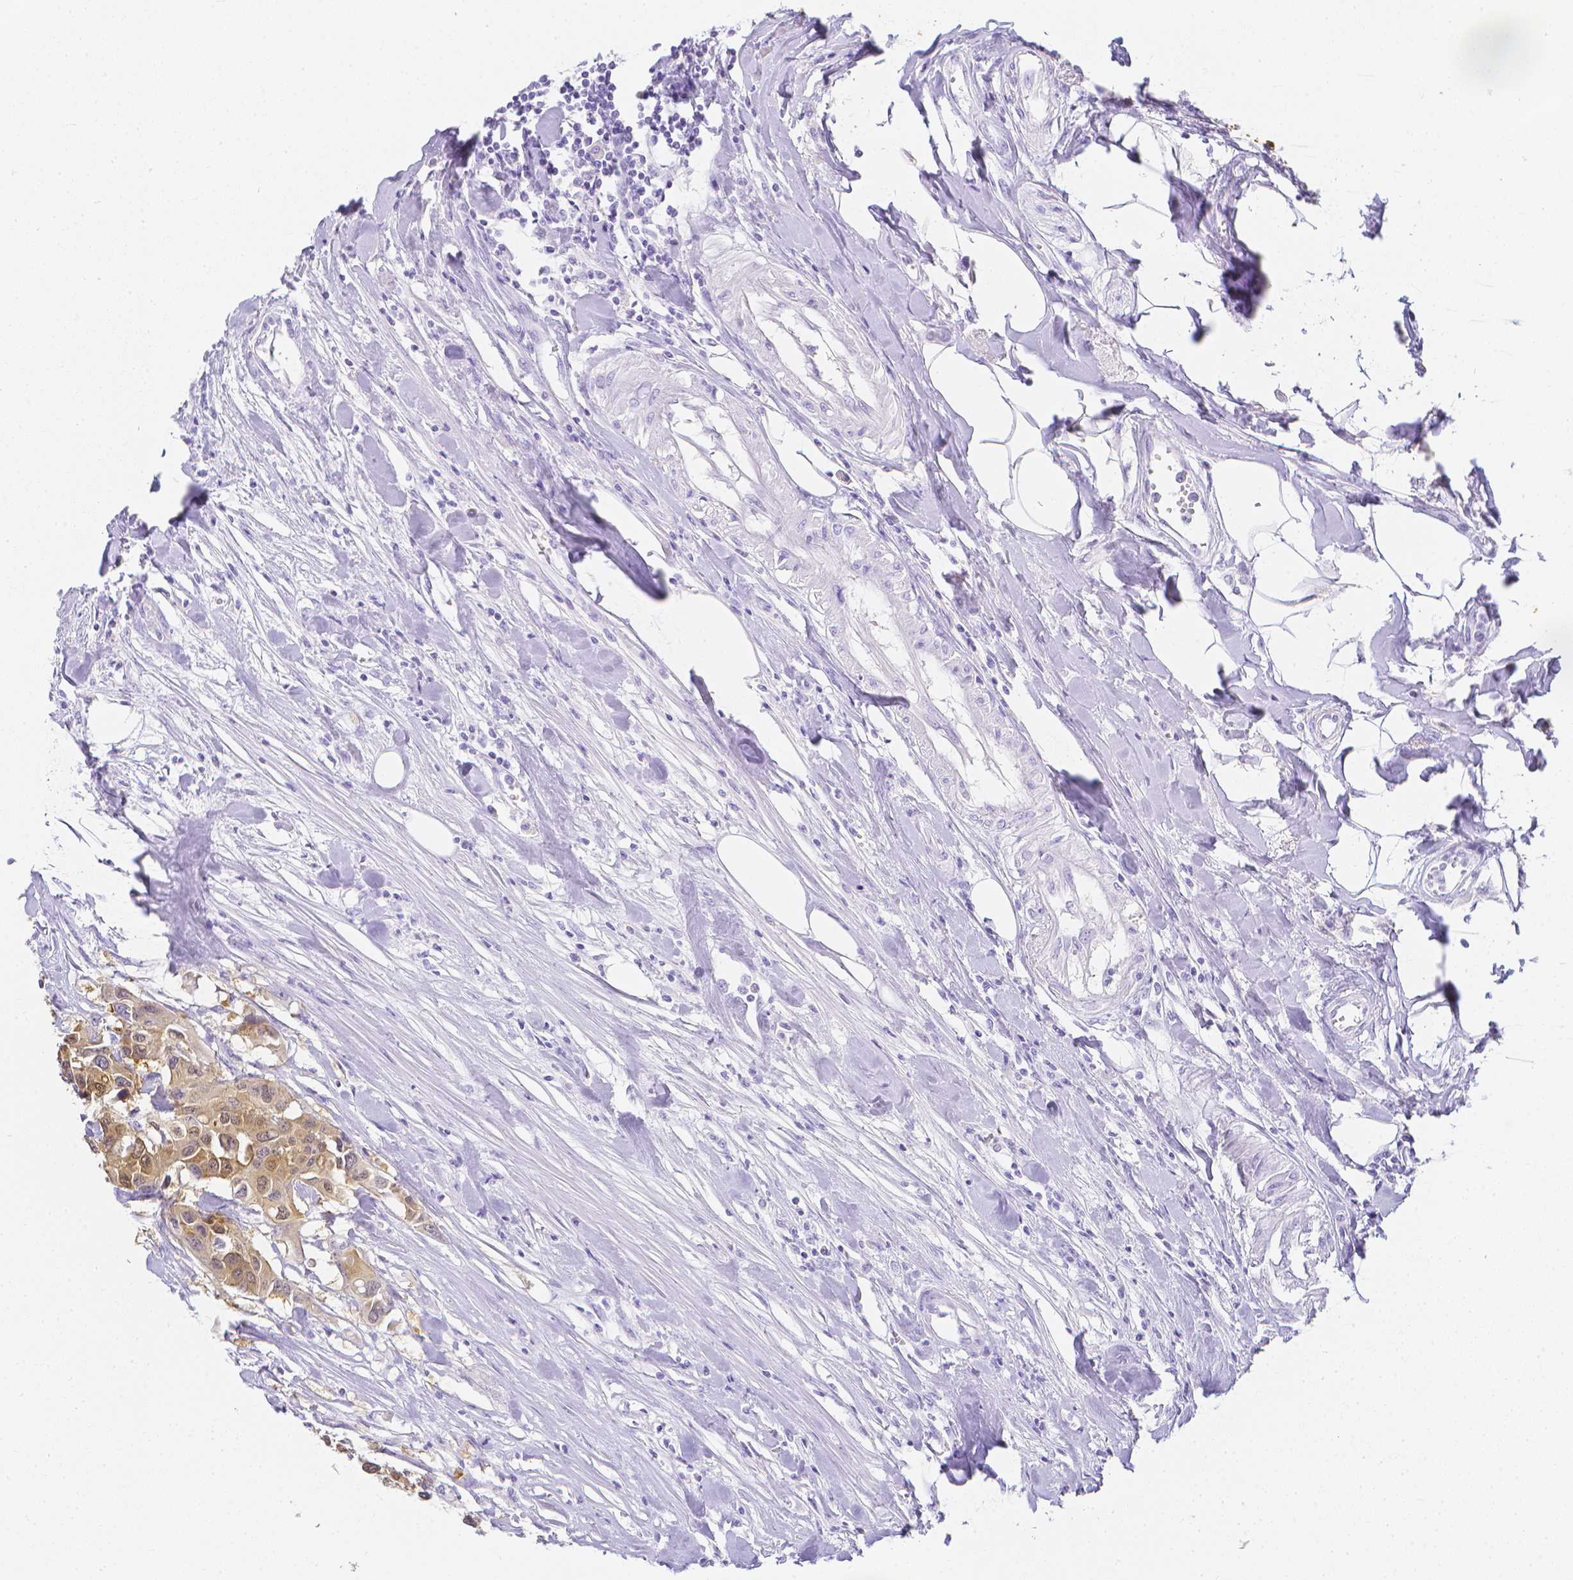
{"staining": {"intensity": "weak", "quantity": ">75%", "location": "cytoplasmic/membranous,nuclear"}, "tissue": "colorectal cancer", "cell_type": "Tumor cells", "image_type": "cancer", "snomed": [{"axis": "morphology", "description": "Adenocarcinoma, NOS"}, {"axis": "topography", "description": "Colon"}], "caption": "IHC (DAB) staining of colorectal cancer exhibits weak cytoplasmic/membranous and nuclear protein staining in about >75% of tumor cells.", "gene": "LGALS4", "patient": {"sex": "male", "age": 77}}